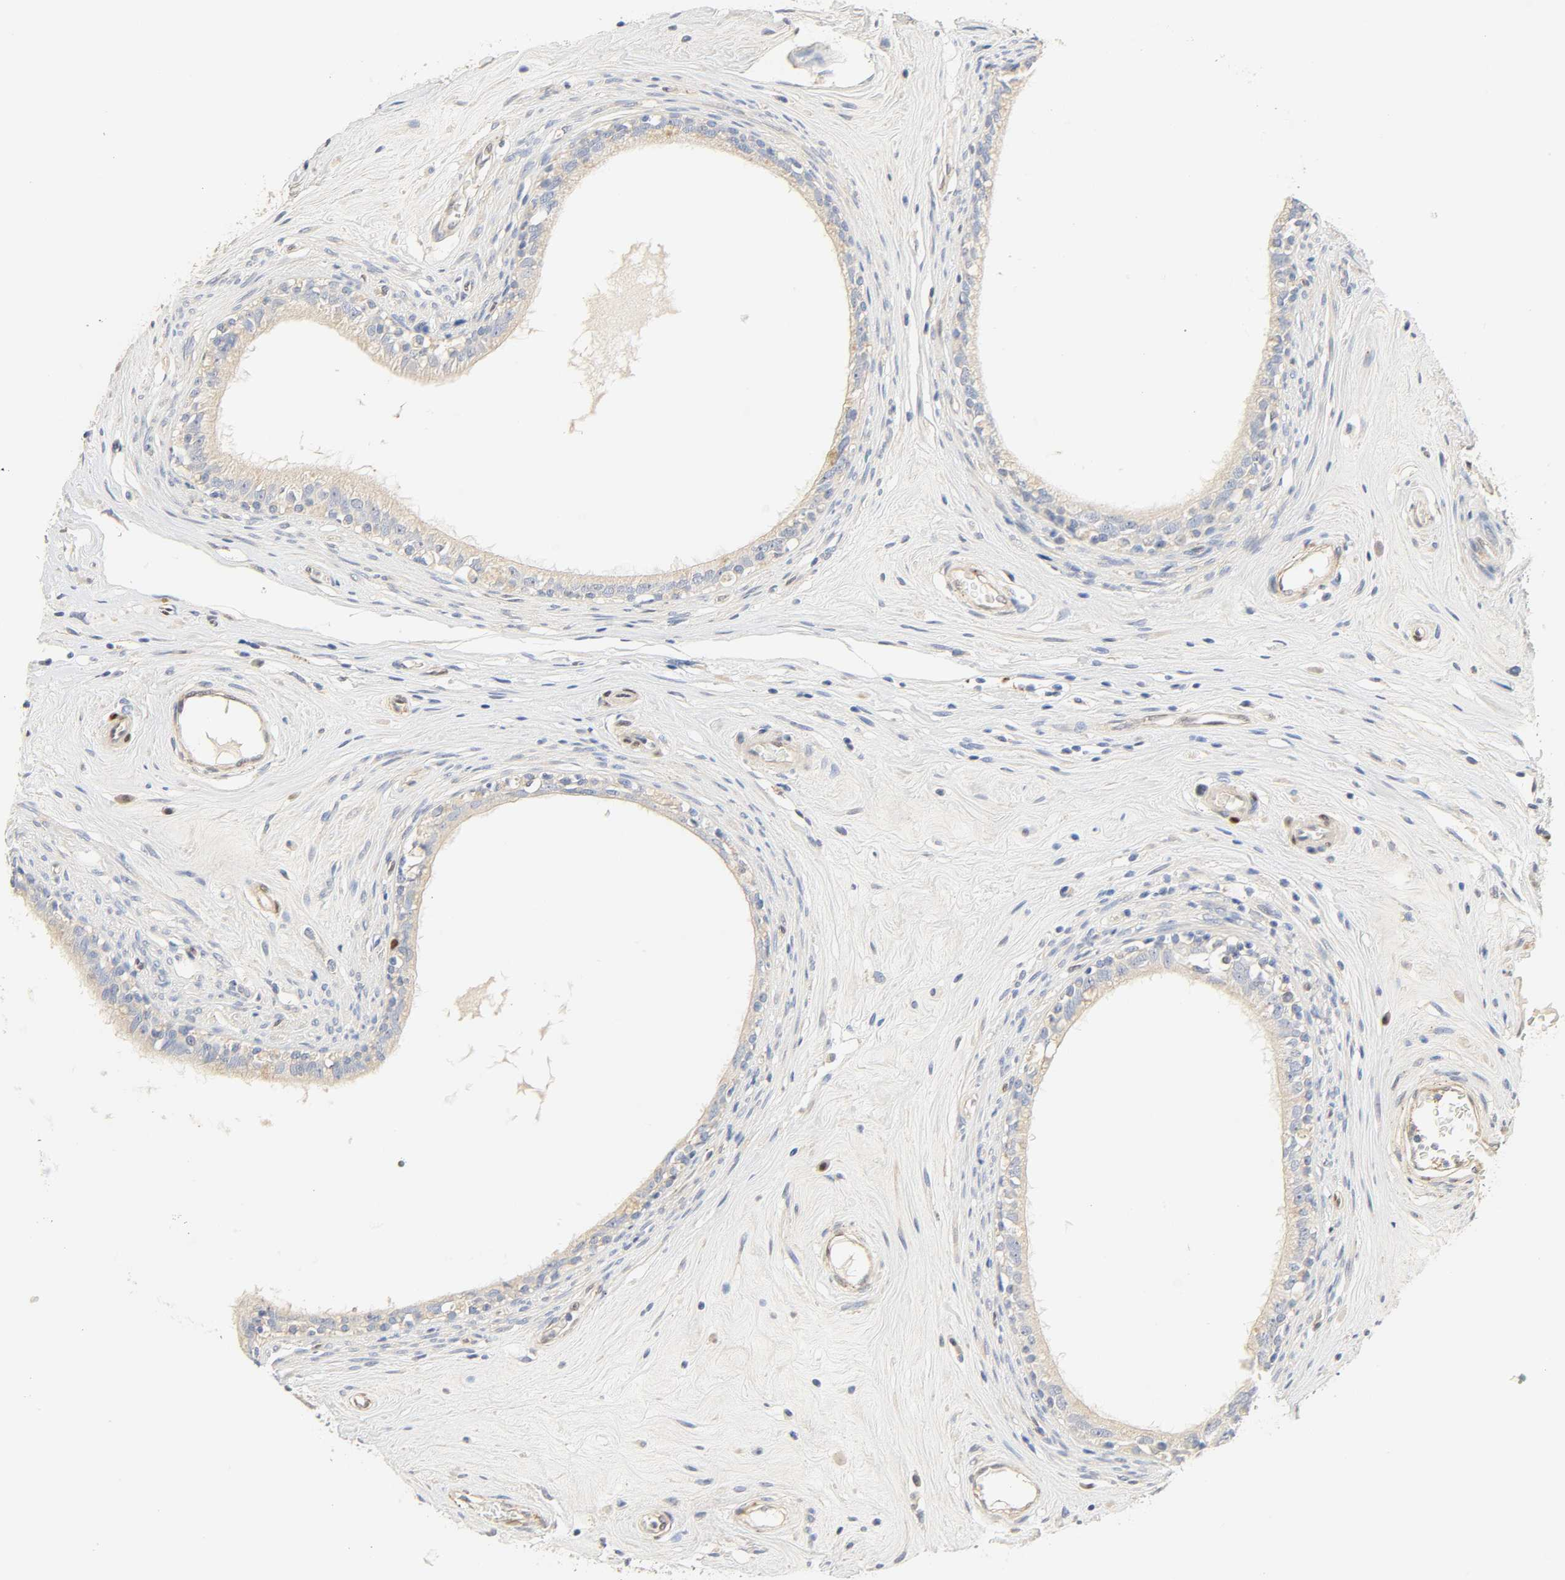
{"staining": {"intensity": "negative", "quantity": "none", "location": "none"}, "tissue": "epididymis", "cell_type": "Glandular cells", "image_type": "normal", "snomed": [{"axis": "morphology", "description": "Normal tissue, NOS"}, {"axis": "morphology", "description": "Inflammation, NOS"}, {"axis": "topography", "description": "Epididymis"}], "caption": "This is a image of immunohistochemistry staining of unremarkable epididymis, which shows no positivity in glandular cells. (Brightfield microscopy of DAB immunohistochemistry (IHC) at high magnification).", "gene": "BORCS8", "patient": {"sex": "male", "age": 84}}